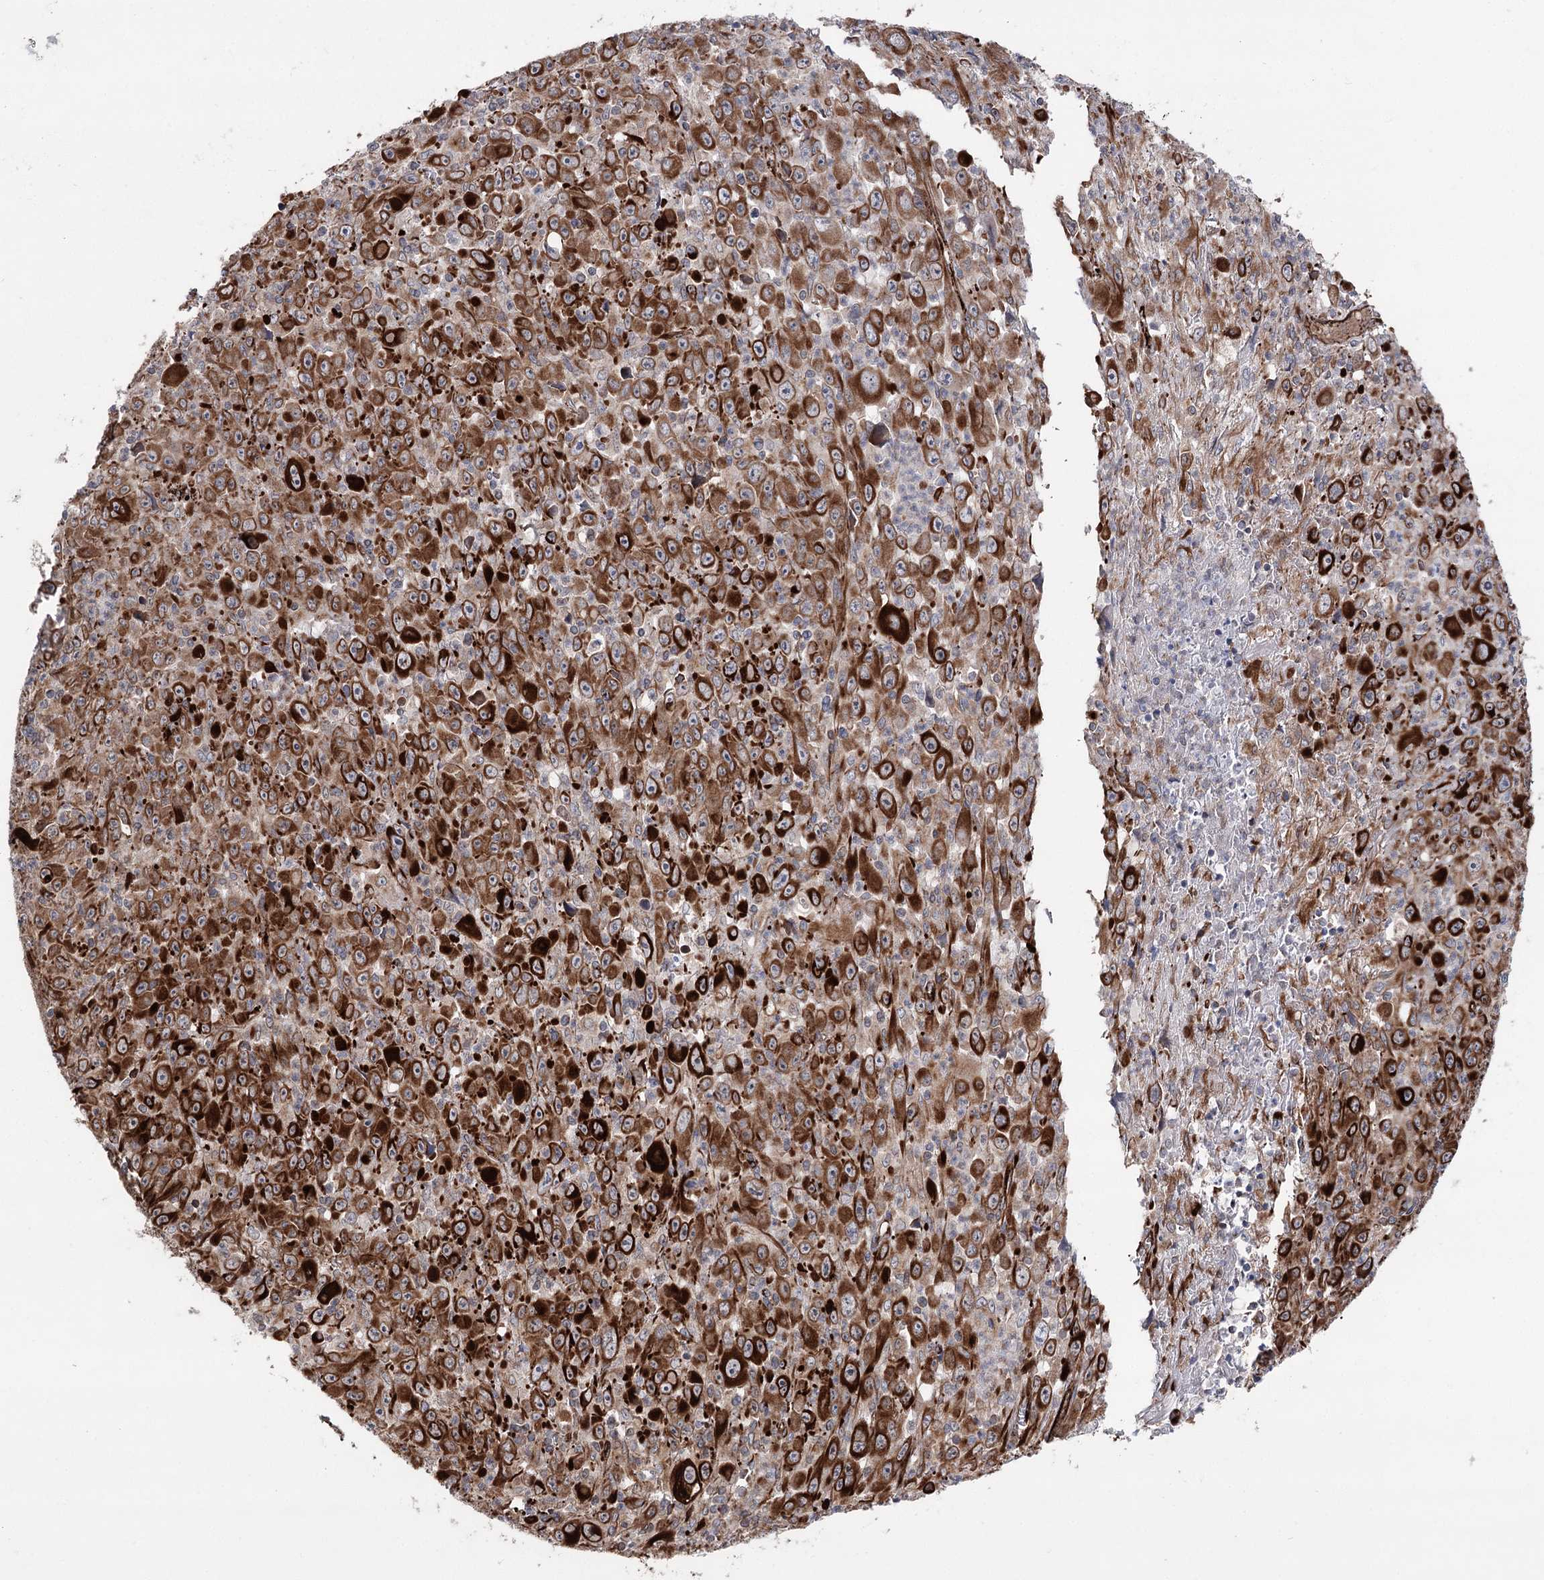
{"staining": {"intensity": "strong", "quantity": ">75%", "location": "cytoplasmic/membranous"}, "tissue": "melanoma", "cell_type": "Tumor cells", "image_type": "cancer", "snomed": [{"axis": "morphology", "description": "Malignant melanoma, Metastatic site"}, {"axis": "topography", "description": "Skin"}], "caption": "Melanoma stained with a protein marker exhibits strong staining in tumor cells.", "gene": "MIB1", "patient": {"sex": "female", "age": 56}}